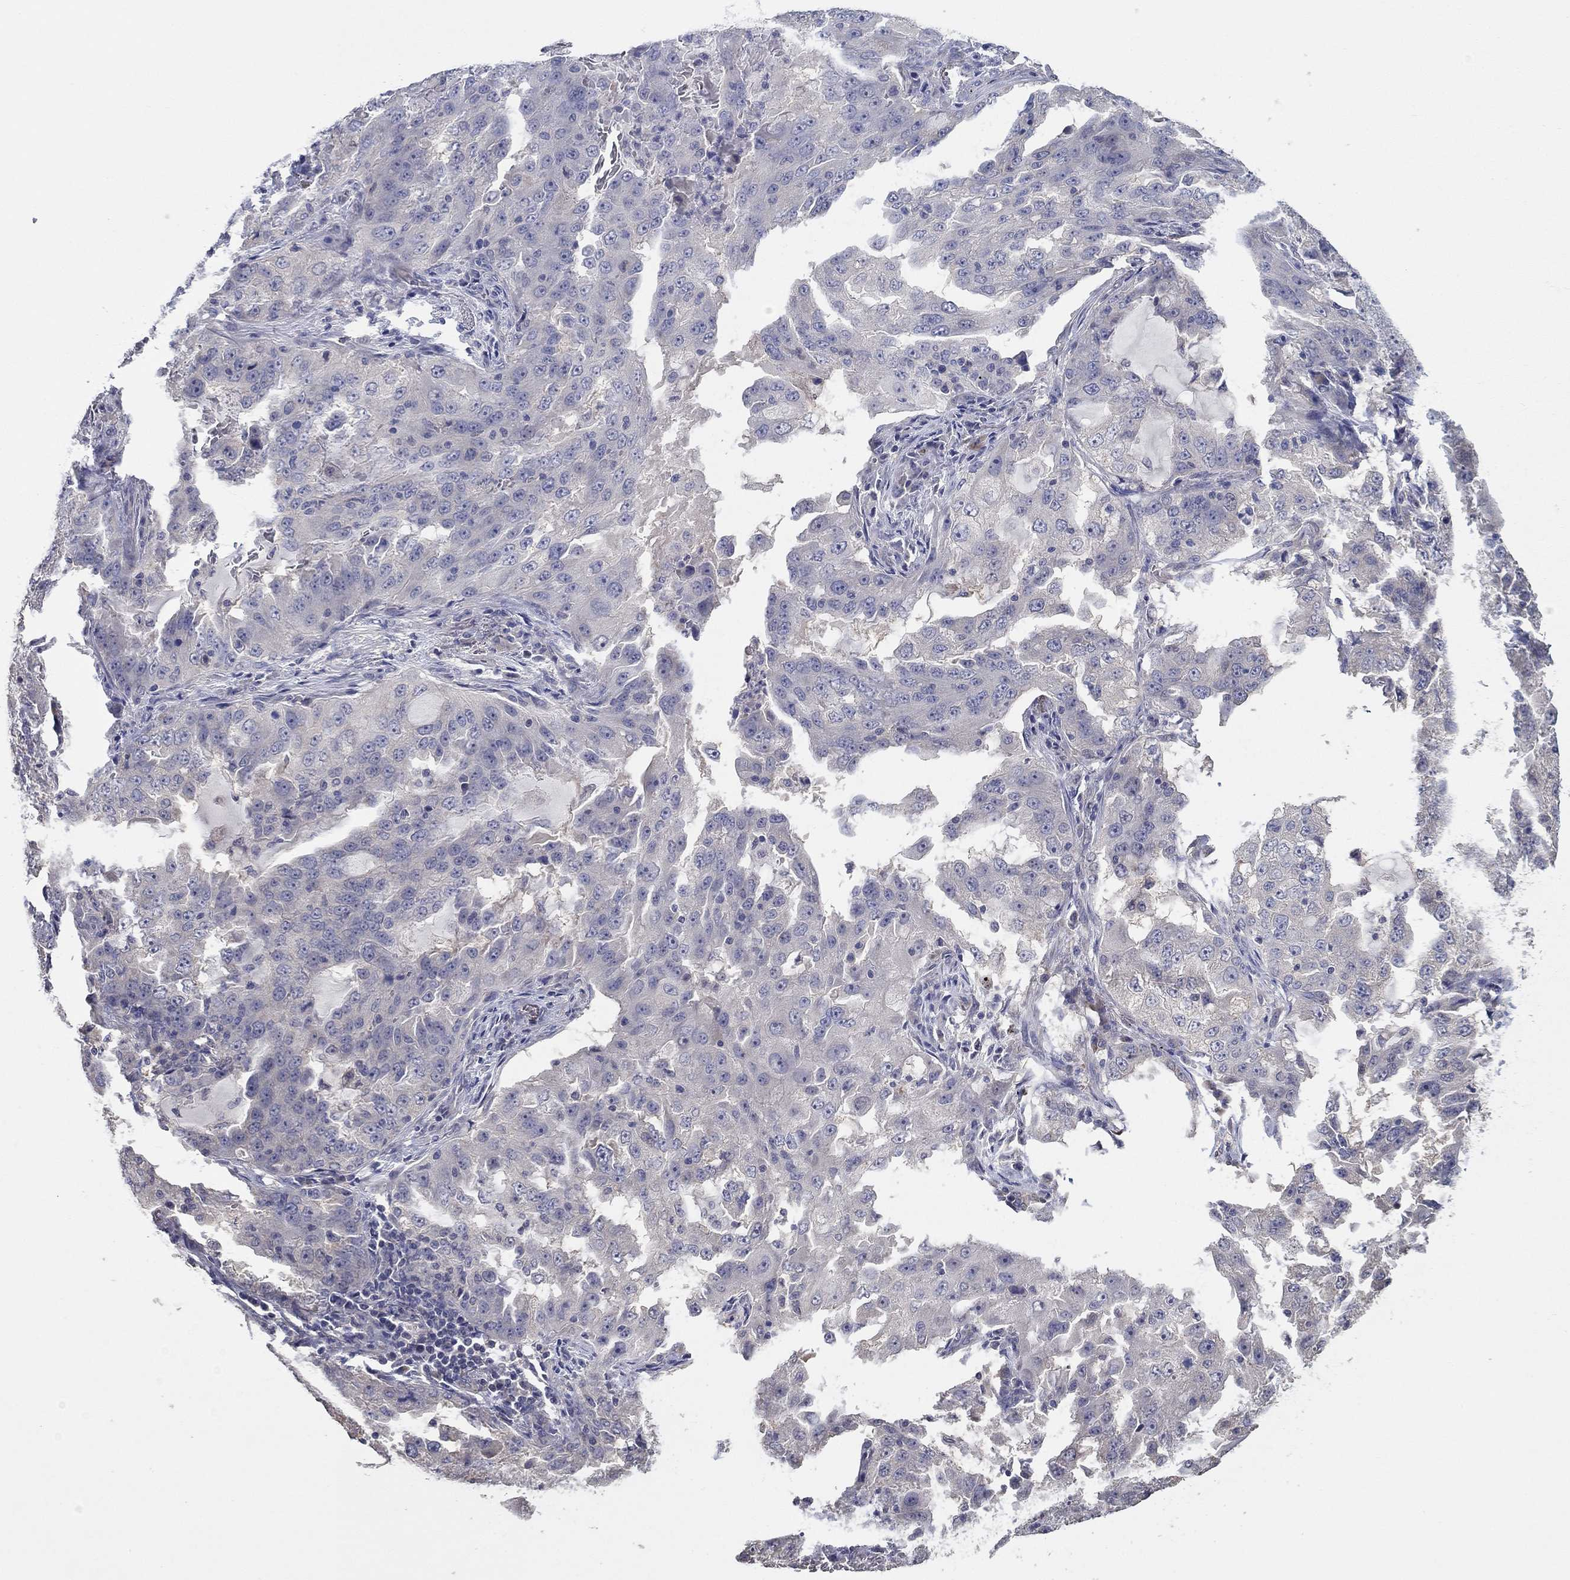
{"staining": {"intensity": "negative", "quantity": "none", "location": "none"}, "tissue": "lung cancer", "cell_type": "Tumor cells", "image_type": "cancer", "snomed": [{"axis": "morphology", "description": "Adenocarcinoma, NOS"}, {"axis": "topography", "description": "Lung"}], "caption": "Protein analysis of lung adenocarcinoma reveals no significant positivity in tumor cells.", "gene": "DOCK3", "patient": {"sex": "female", "age": 61}}